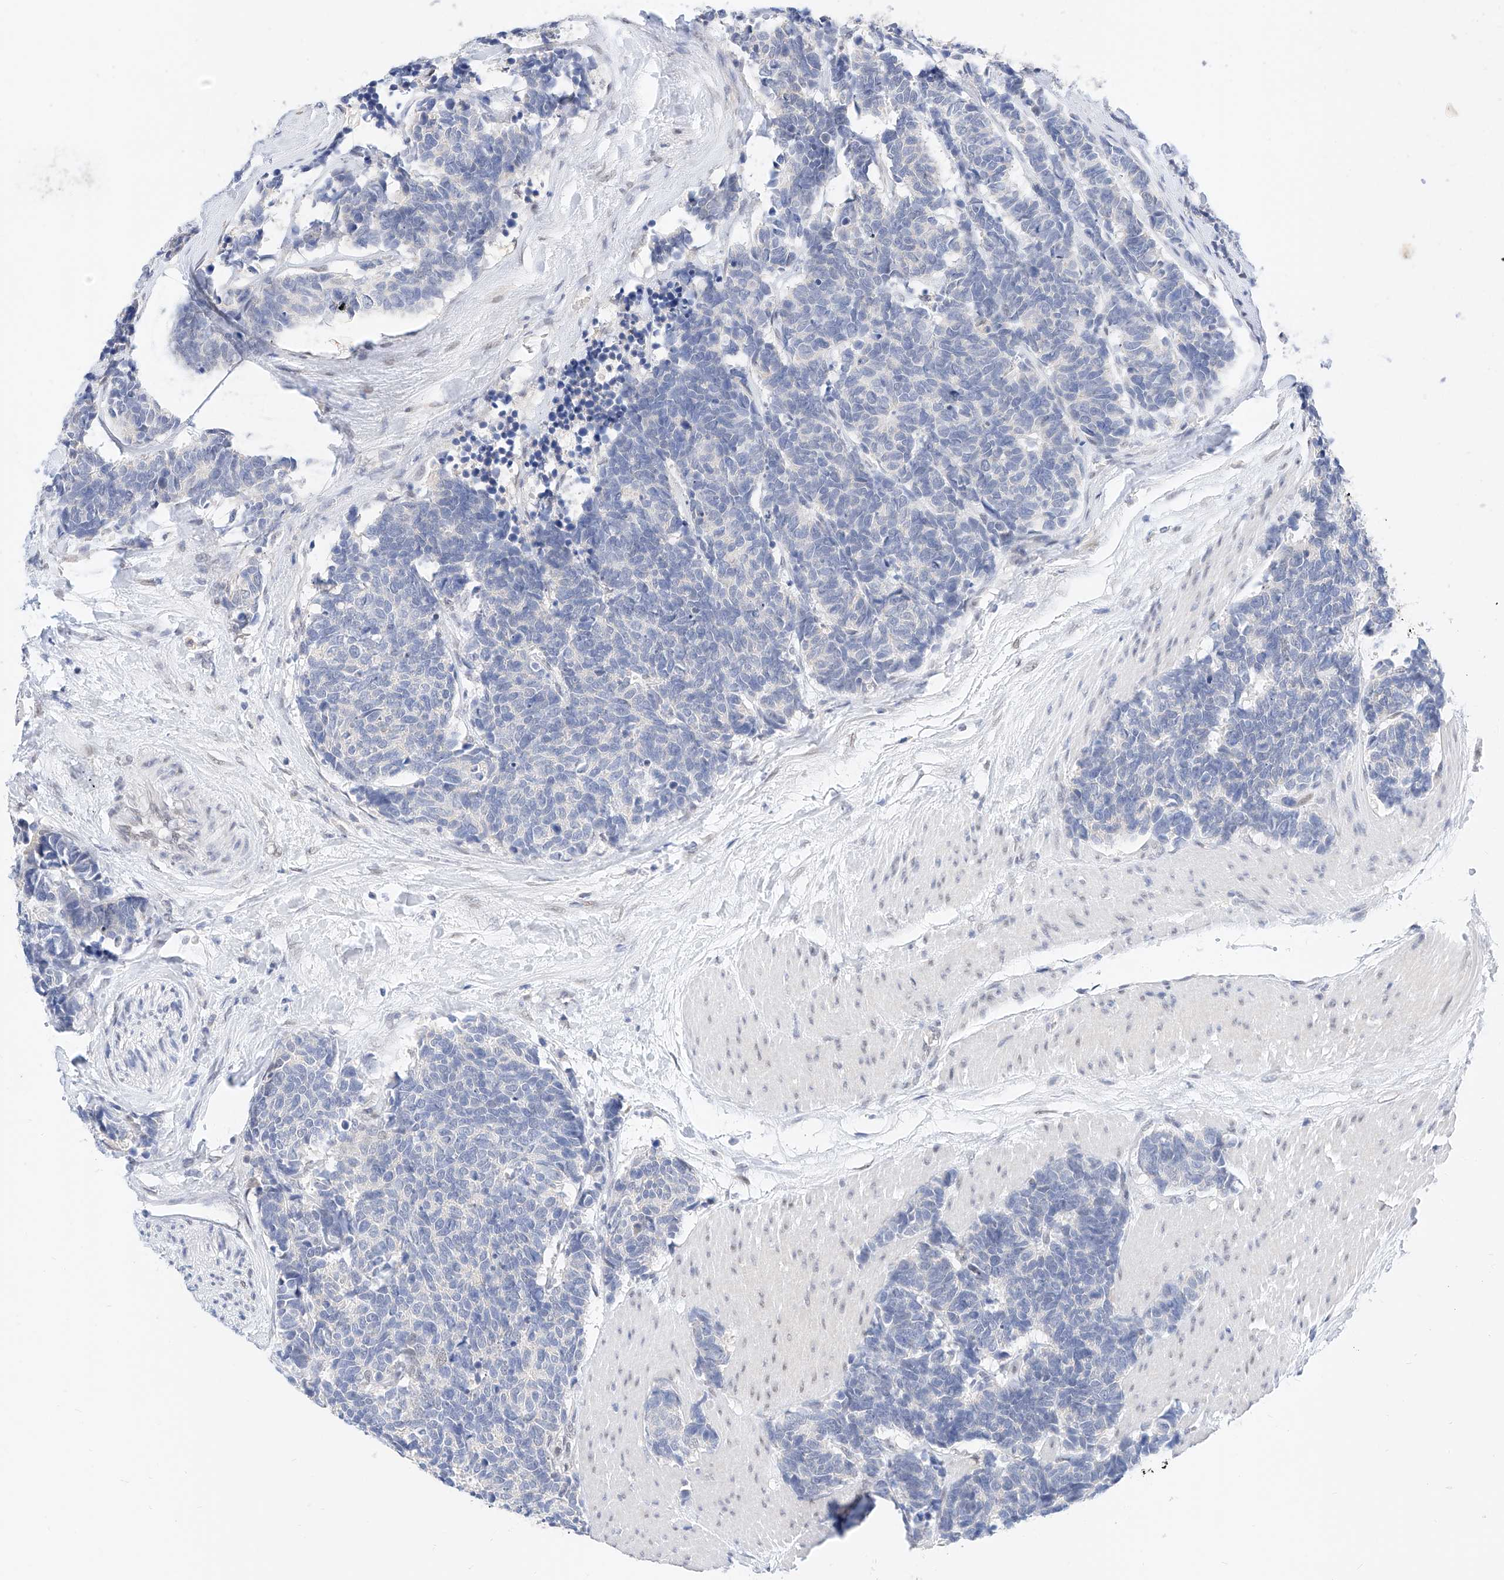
{"staining": {"intensity": "negative", "quantity": "none", "location": "none"}, "tissue": "carcinoid", "cell_type": "Tumor cells", "image_type": "cancer", "snomed": [{"axis": "morphology", "description": "Carcinoma, NOS"}, {"axis": "morphology", "description": "Carcinoid, malignant, NOS"}, {"axis": "topography", "description": "Urinary bladder"}], "caption": "High power microscopy histopathology image of an immunohistochemistry (IHC) histopathology image of malignant carcinoid, revealing no significant positivity in tumor cells. The staining is performed using DAB (3,3'-diaminobenzidine) brown chromogen with nuclei counter-stained in using hematoxylin.", "gene": "KCNJ1", "patient": {"sex": "male", "age": 57}}